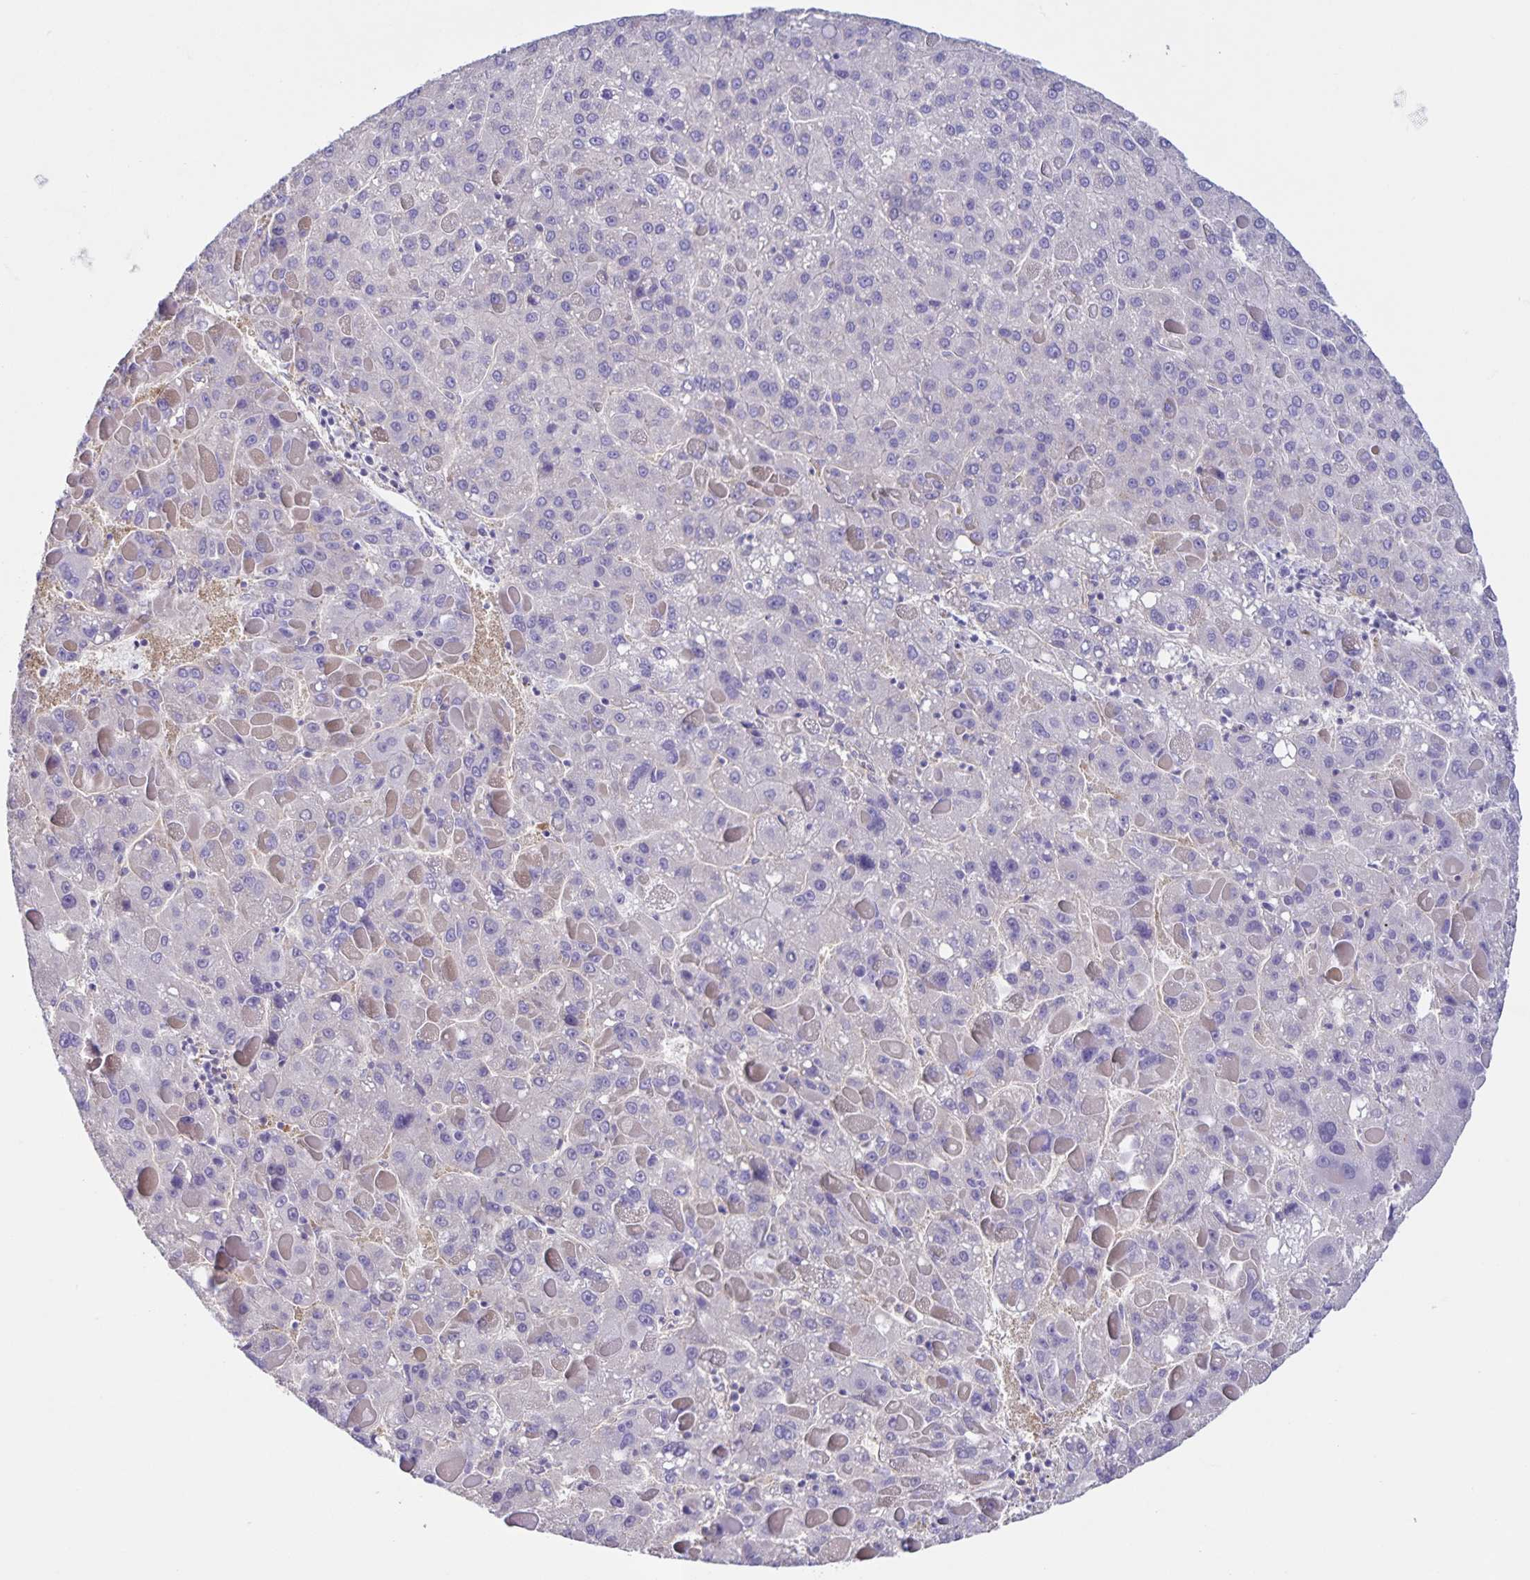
{"staining": {"intensity": "negative", "quantity": "none", "location": "none"}, "tissue": "liver cancer", "cell_type": "Tumor cells", "image_type": "cancer", "snomed": [{"axis": "morphology", "description": "Carcinoma, Hepatocellular, NOS"}, {"axis": "topography", "description": "Liver"}], "caption": "A histopathology image of human hepatocellular carcinoma (liver) is negative for staining in tumor cells.", "gene": "BOLL", "patient": {"sex": "female", "age": 82}}